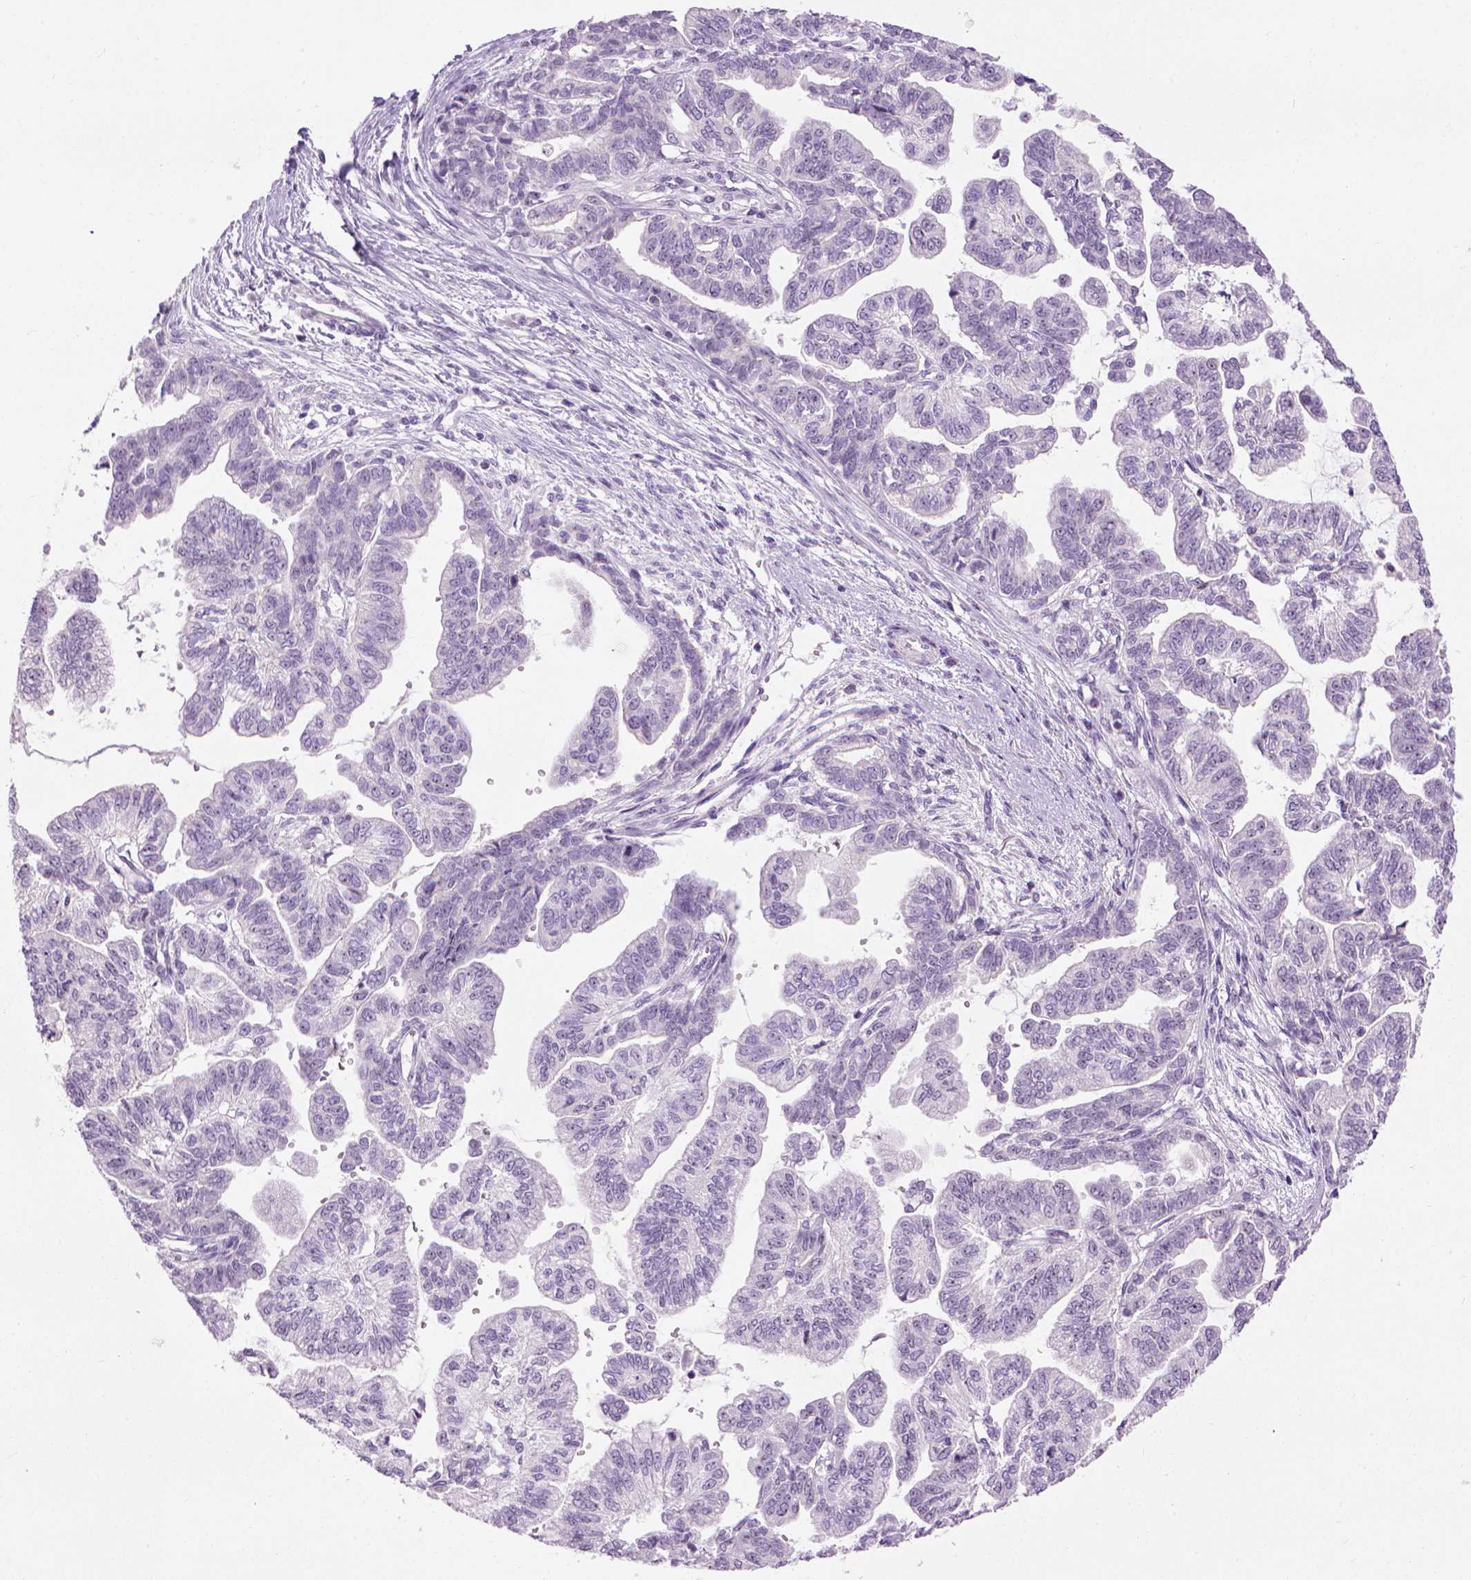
{"staining": {"intensity": "negative", "quantity": "none", "location": "none"}, "tissue": "stomach cancer", "cell_type": "Tumor cells", "image_type": "cancer", "snomed": [{"axis": "morphology", "description": "Adenocarcinoma, NOS"}, {"axis": "topography", "description": "Stomach"}], "caption": "DAB immunohistochemical staining of stomach cancer (adenocarcinoma) reveals no significant expression in tumor cells. (Immunohistochemistry, brightfield microscopy, high magnification).", "gene": "UTP4", "patient": {"sex": "male", "age": 83}}